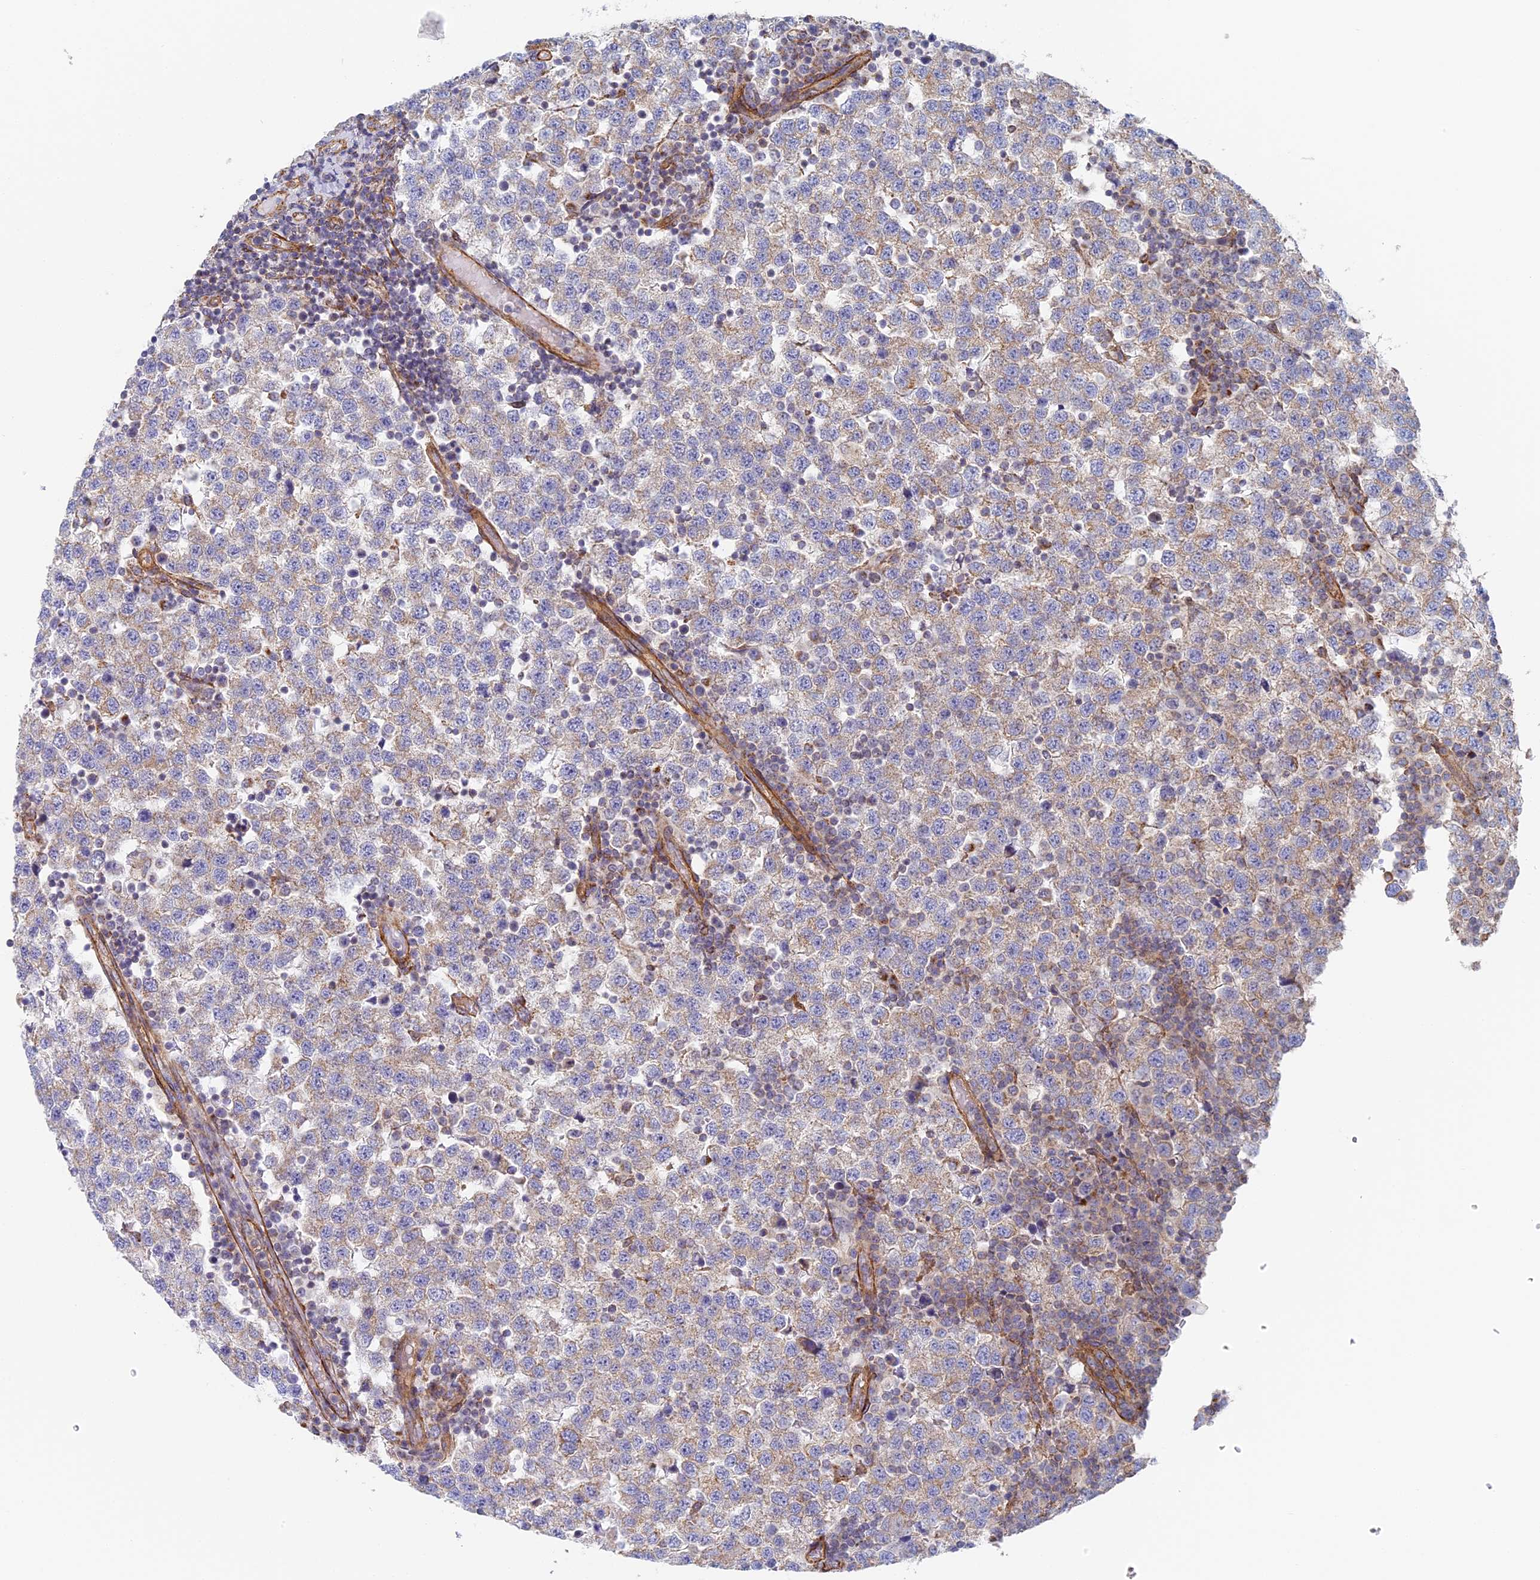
{"staining": {"intensity": "weak", "quantity": "25%-75%", "location": "cytoplasmic/membranous"}, "tissue": "testis cancer", "cell_type": "Tumor cells", "image_type": "cancer", "snomed": [{"axis": "morphology", "description": "Seminoma, NOS"}, {"axis": "topography", "description": "Testis"}], "caption": "A low amount of weak cytoplasmic/membranous positivity is present in about 25%-75% of tumor cells in seminoma (testis) tissue. Using DAB (brown) and hematoxylin (blue) stains, captured at high magnification using brightfield microscopy.", "gene": "DDA1", "patient": {"sex": "male", "age": 34}}